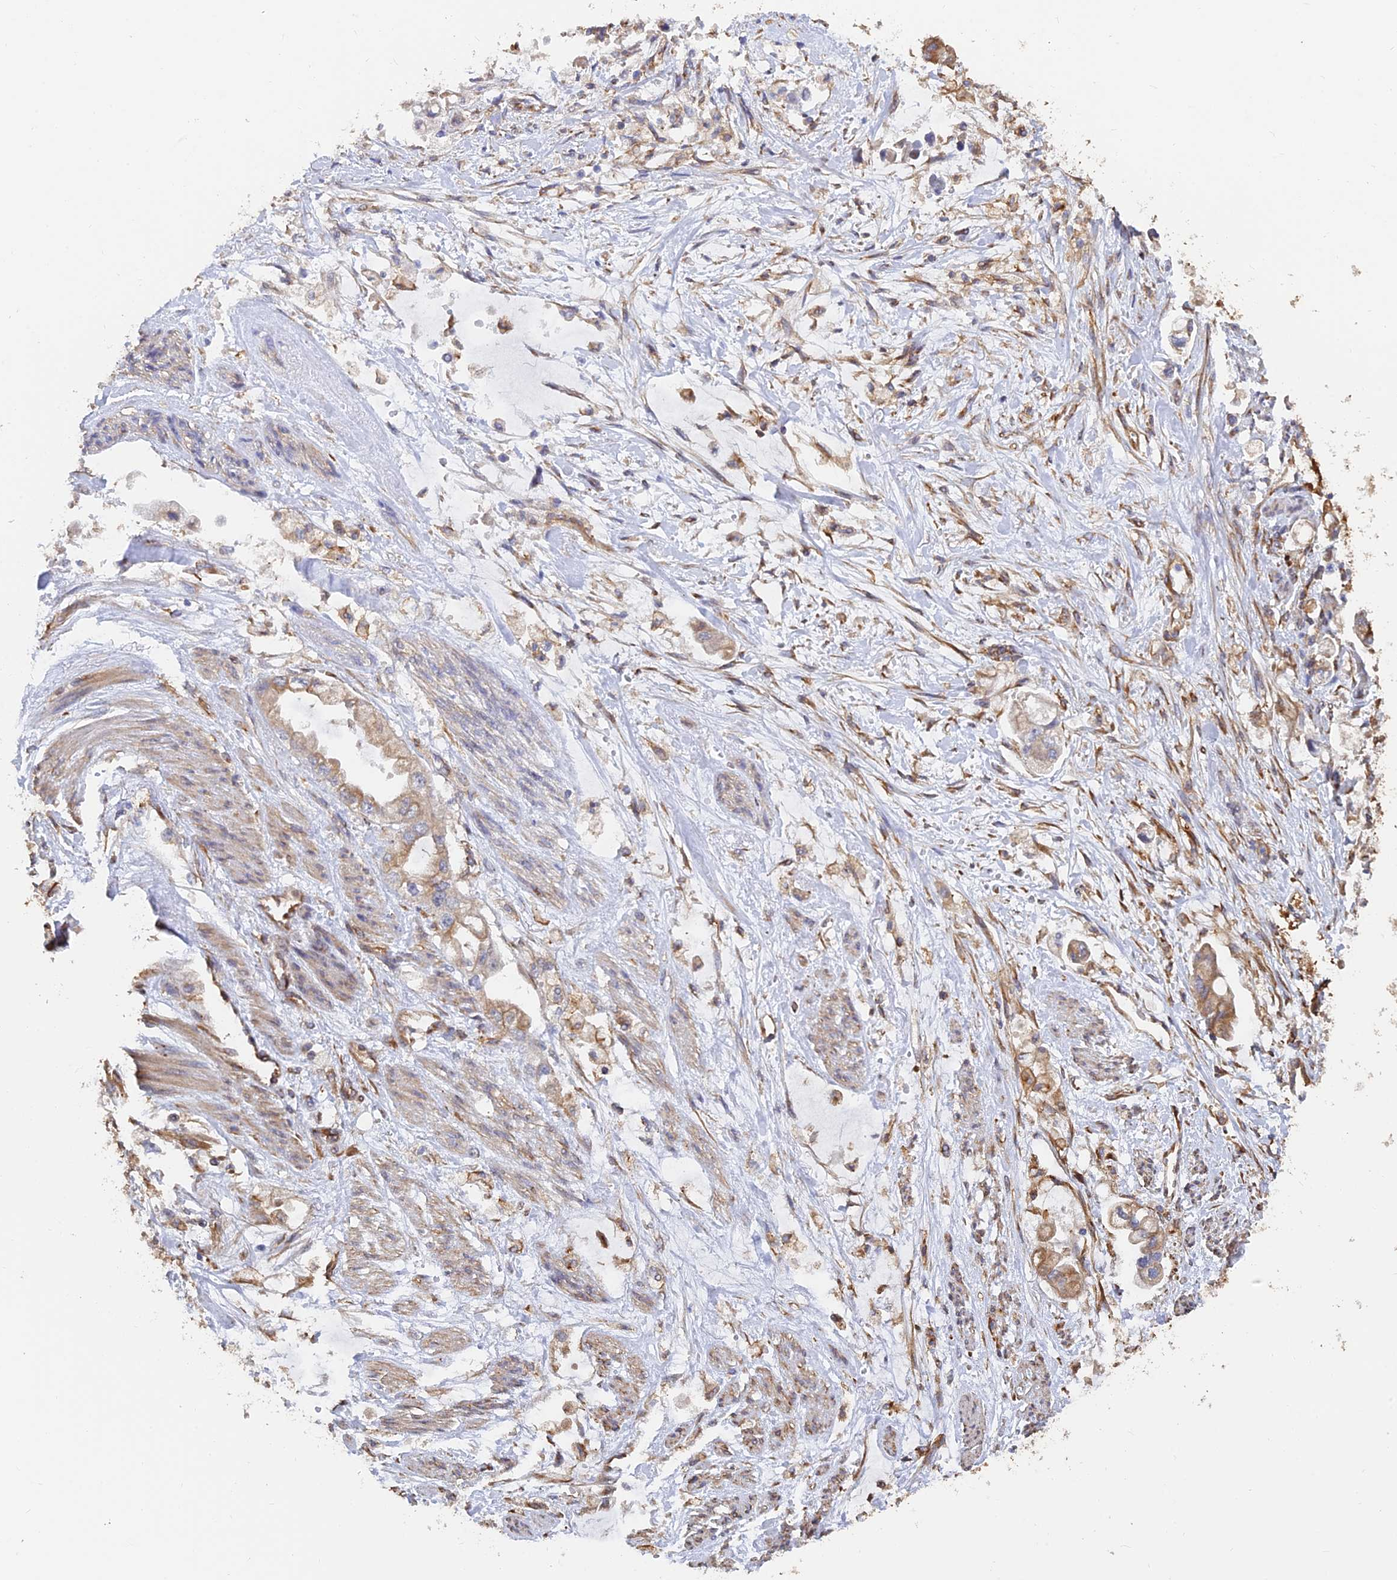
{"staining": {"intensity": "moderate", "quantity": ">75%", "location": "cytoplasmic/membranous"}, "tissue": "stomach cancer", "cell_type": "Tumor cells", "image_type": "cancer", "snomed": [{"axis": "morphology", "description": "Adenocarcinoma, NOS"}, {"axis": "topography", "description": "Stomach"}], "caption": "Stomach cancer stained for a protein (brown) displays moderate cytoplasmic/membranous positive expression in approximately >75% of tumor cells.", "gene": "WBP11", "patient": {"sex": "male", "age": 62}}